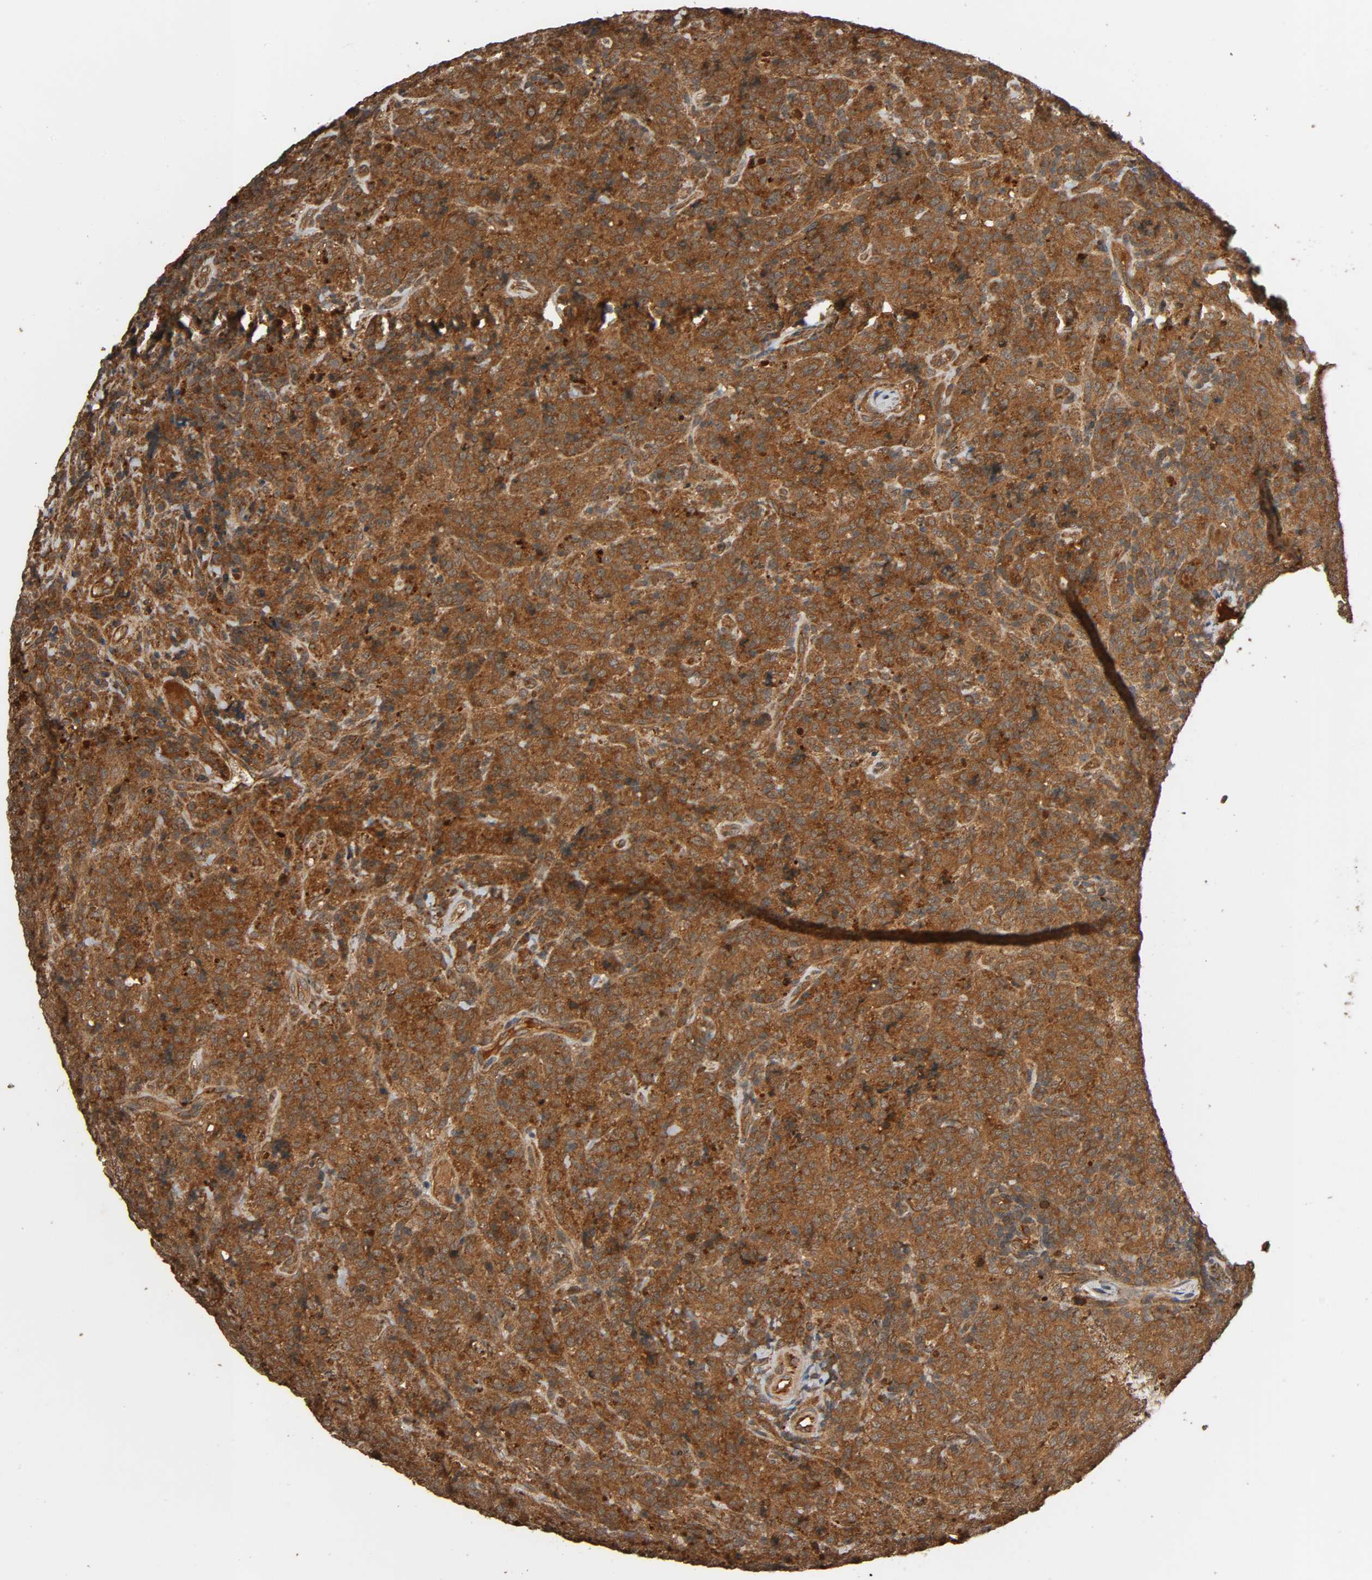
{"staining": {"intensity": "strong", "quantity": ">75%", "location": "cytoplasmic/membranous"}, "tissue": "lymphoma", "cell_type": "Tumor cells", "image_type": "cancer", "snomed": [{"axis": "morphology", "description": "Malignant lymphoma, non-Hodgkin's type, High grade"}, {"axis": "topography", "description": "Tonsil"}], "caption": "Immunohistochemistry of human high-grade malignant lymphoma, non-Hodgkin's type displays high levels of strong cytoplasmic/membranous expression in approximately >75% of tumor cells.", "gene": "MAP3K8", "patient": {"sex": "female", "age": 36}}